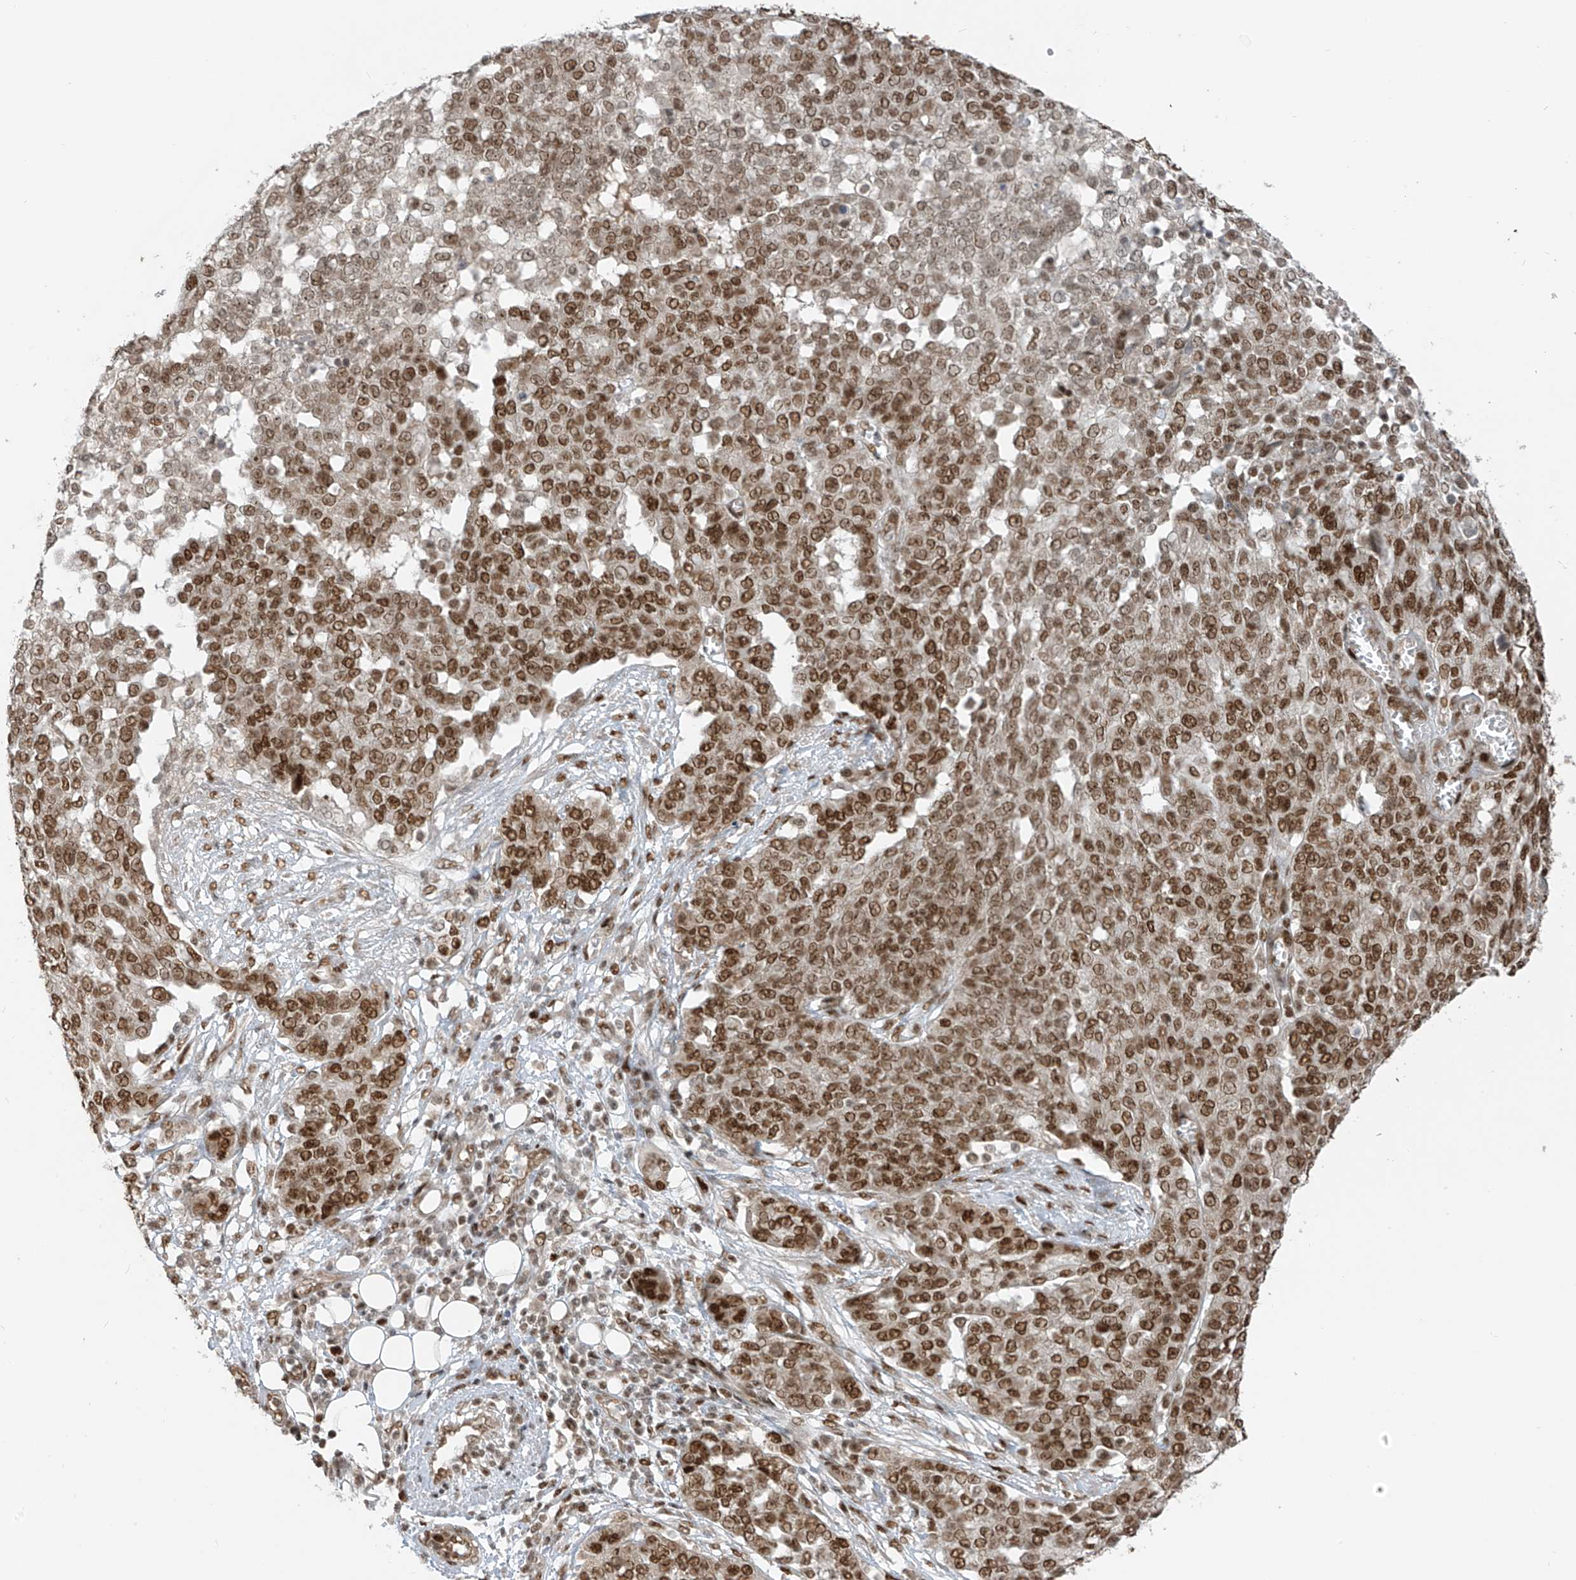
{"staining": {"intensity": "moderate", "quantity": ">75%", "location": "nuclear"}, "tissue": "ovarian cancer", "cell_type": "Tumor cells", "image_type": "cancer", "snomed": [{"axis": "morphology", "description": "Cystadenocarcinoma, serous, NOS"}, {"axis": "topography", "description": "Soft tissue"}, {"axis": "topography", "description": "Ovary"}], "caption": "Moderate nuclear protein expression is present in approximately >75% of tumor cells in ovarian cancer (serous cystadenocarcinoma).", "gene": "ARHGEF3", "patient": {"sex": "female", "age": 57}}